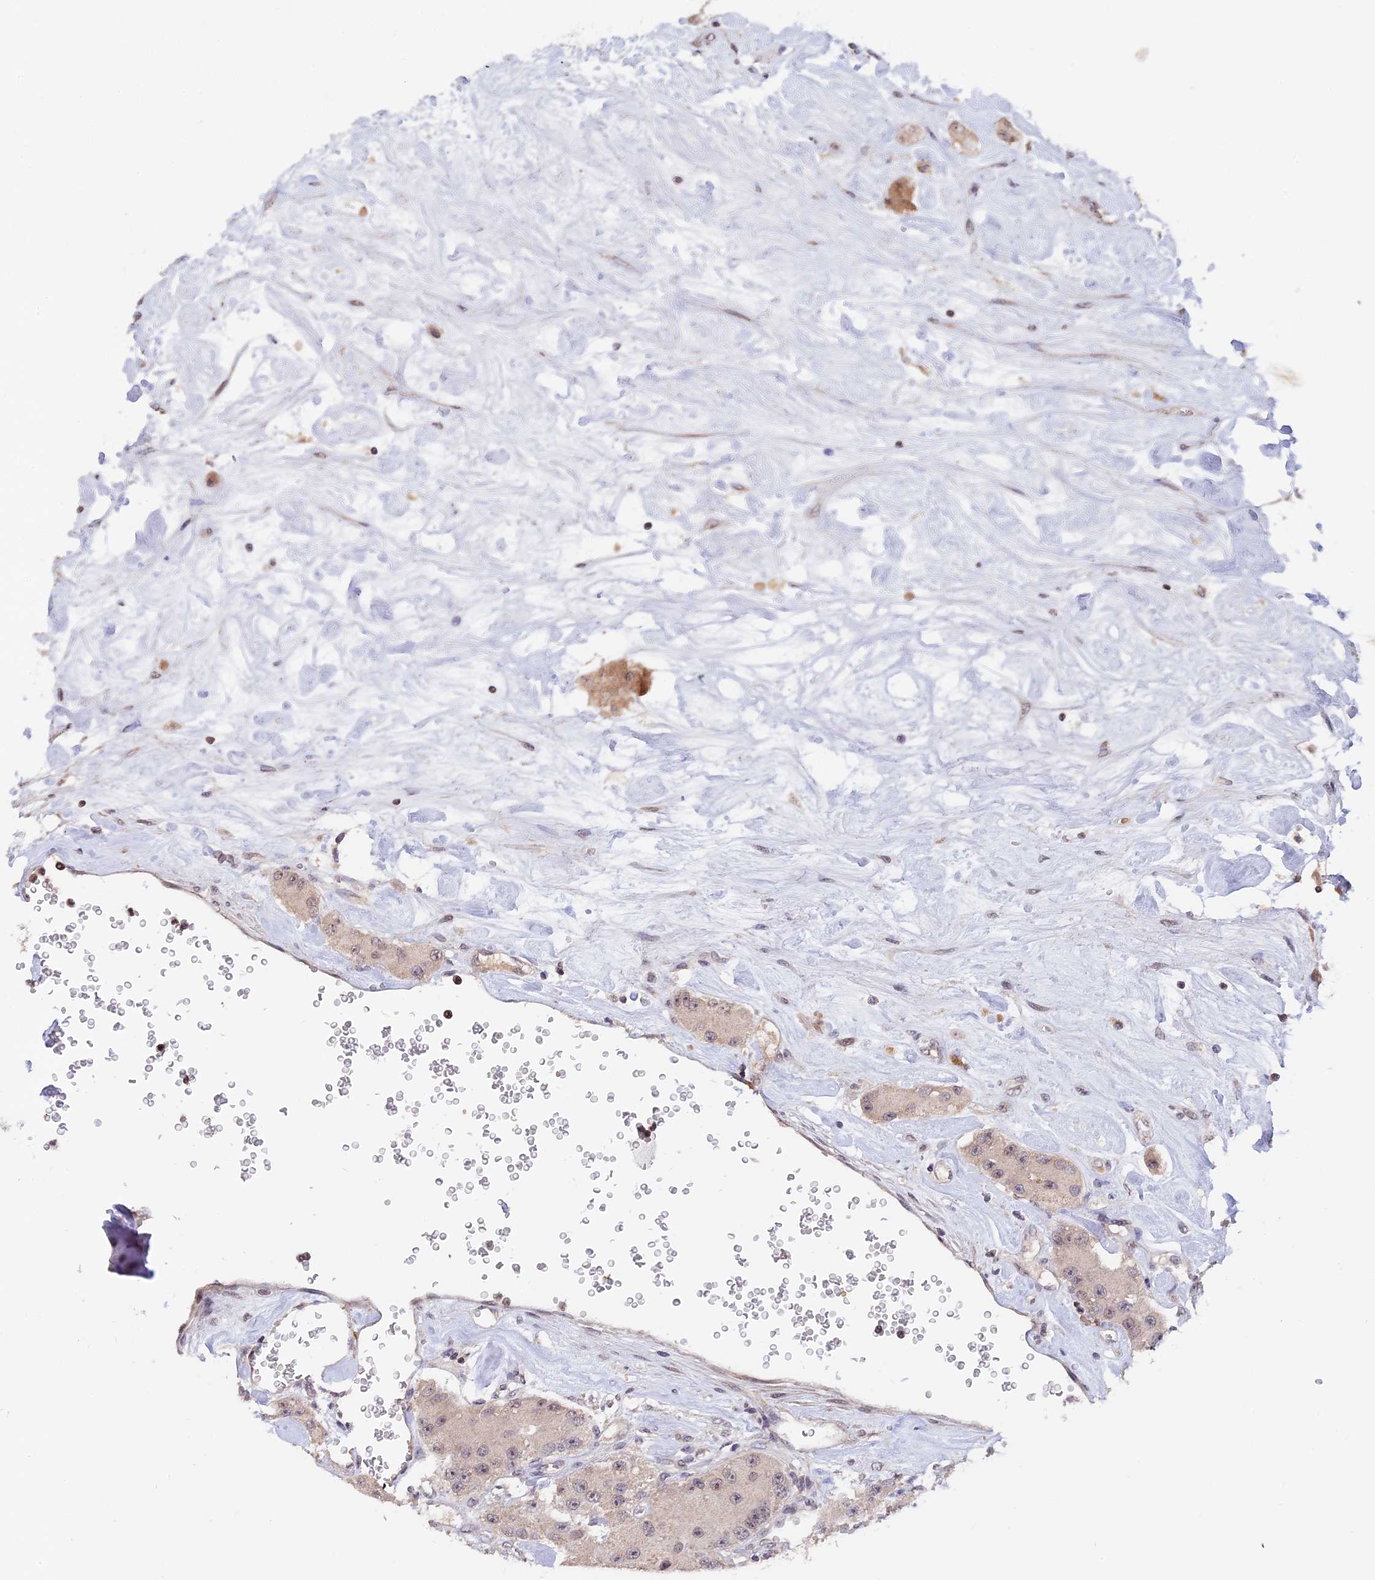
{"staining": {"intensity": "weak", "quantity": "<25%", "location": "nuclear"}, "tissue": "carcinoid", "cell_type": "Tumor cells", "image_type": "cancer", "snomed": [{"axis": "morphology", "description": "Carcinoid, malignant, NOS"}, {"axis": "topography", "description": "Pancreas"}], "caption": "The histopathology image exhibits no significant expression in tumor cells of carcinoid (malignant).", "gene": "RFC5", "patient": {"sex": "male", "age": 41}}